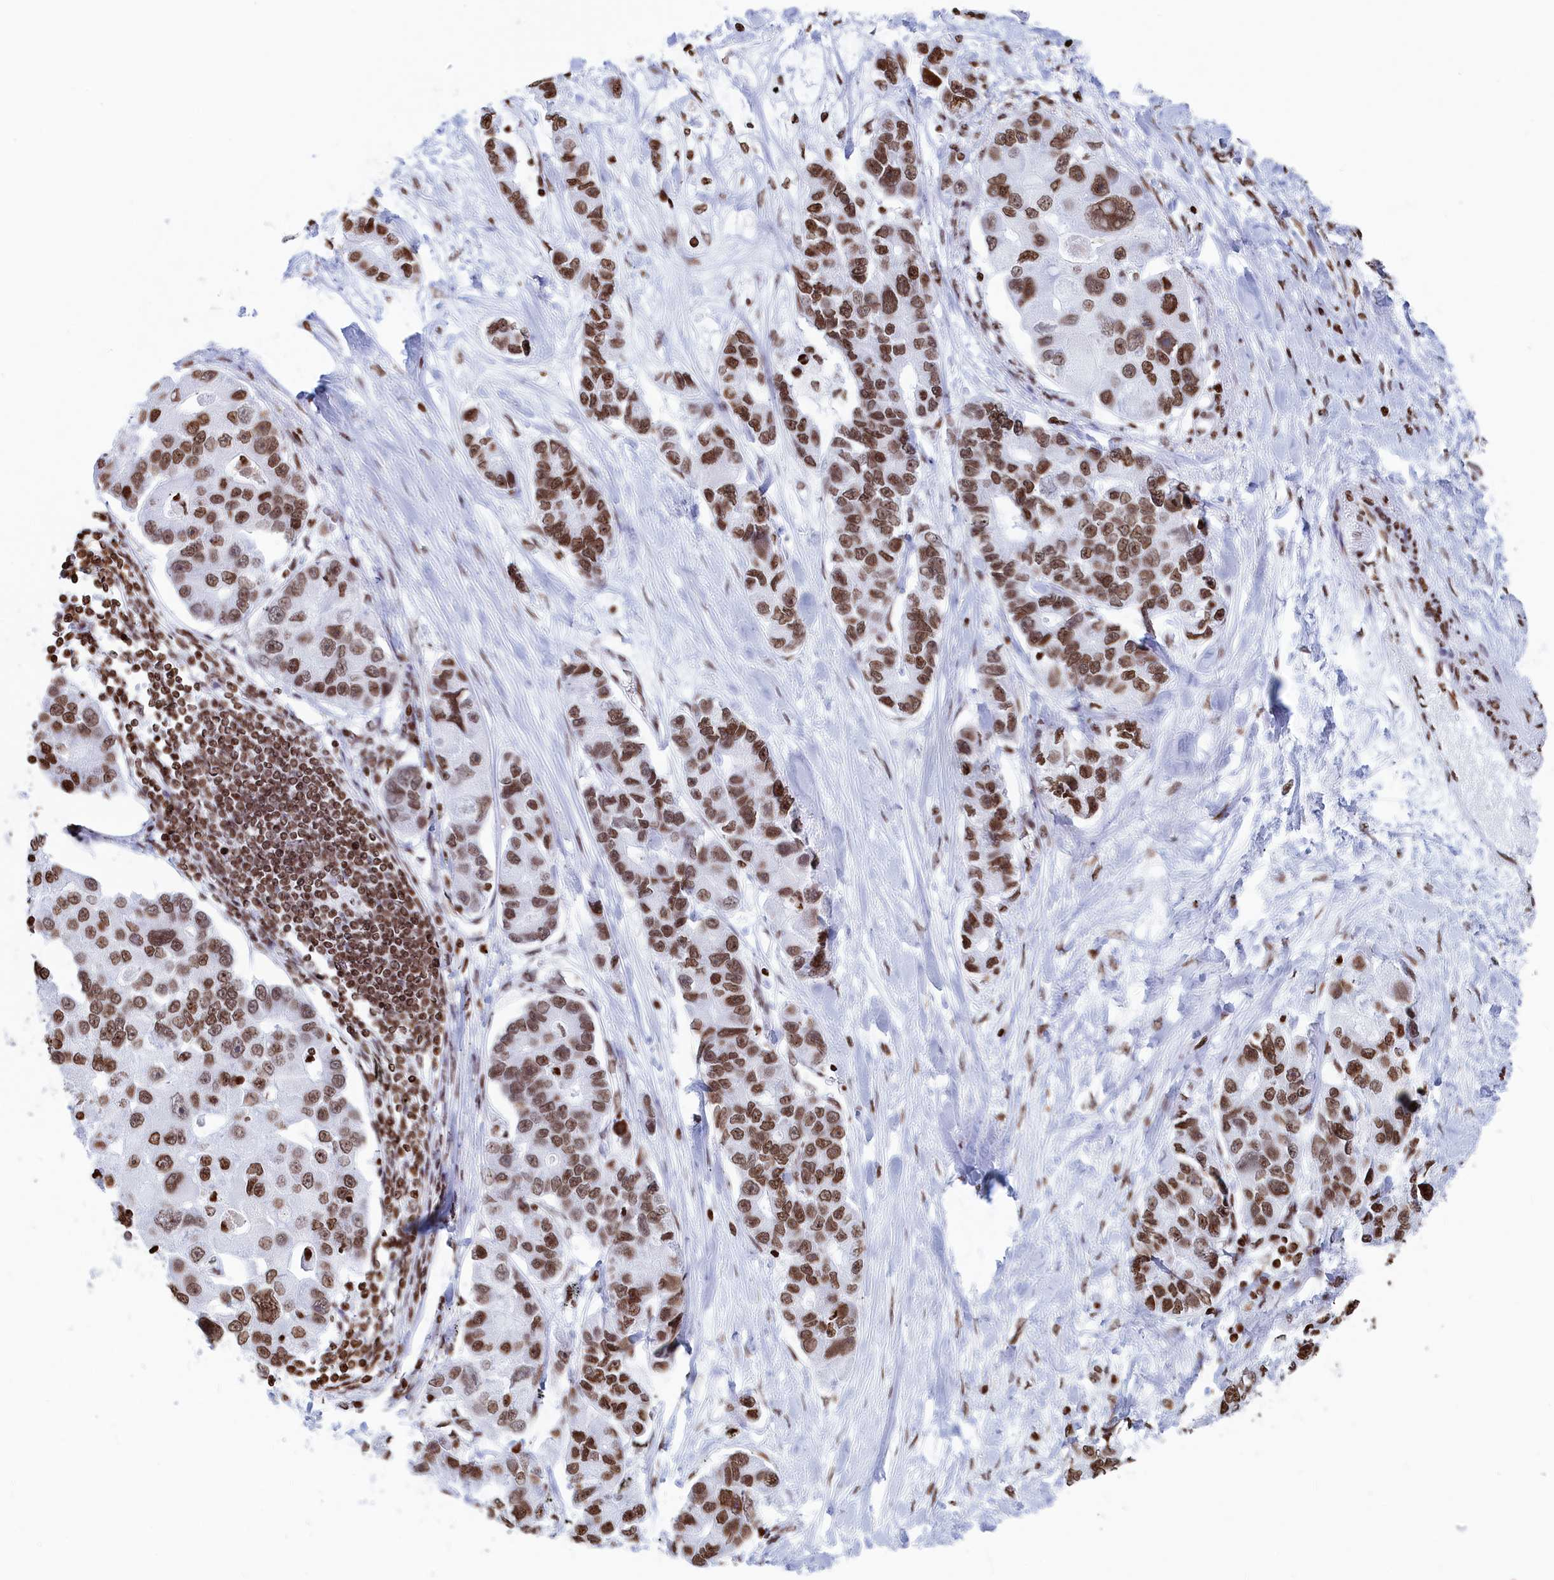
{"staining": {"intensity": "strong", "quantity": ">75%", "location": "nuclear"}, "tissue": "lung cancer", "cell_type": "Tumor cells", "image_type": "cancer", "snomed": [{"axis": "morphology", "description": "Adenocarcinoma, NOS"}, {"axis": "topography", "description": "Lung"}], "caption": "Immunohistochemical staining of human lung cancer demonstrates high levels of strong nuclear positivity in approximately >75% of tumor cells.", "gene": "APOBEC3A", "patient": {"sex": "female", "age": 54}}